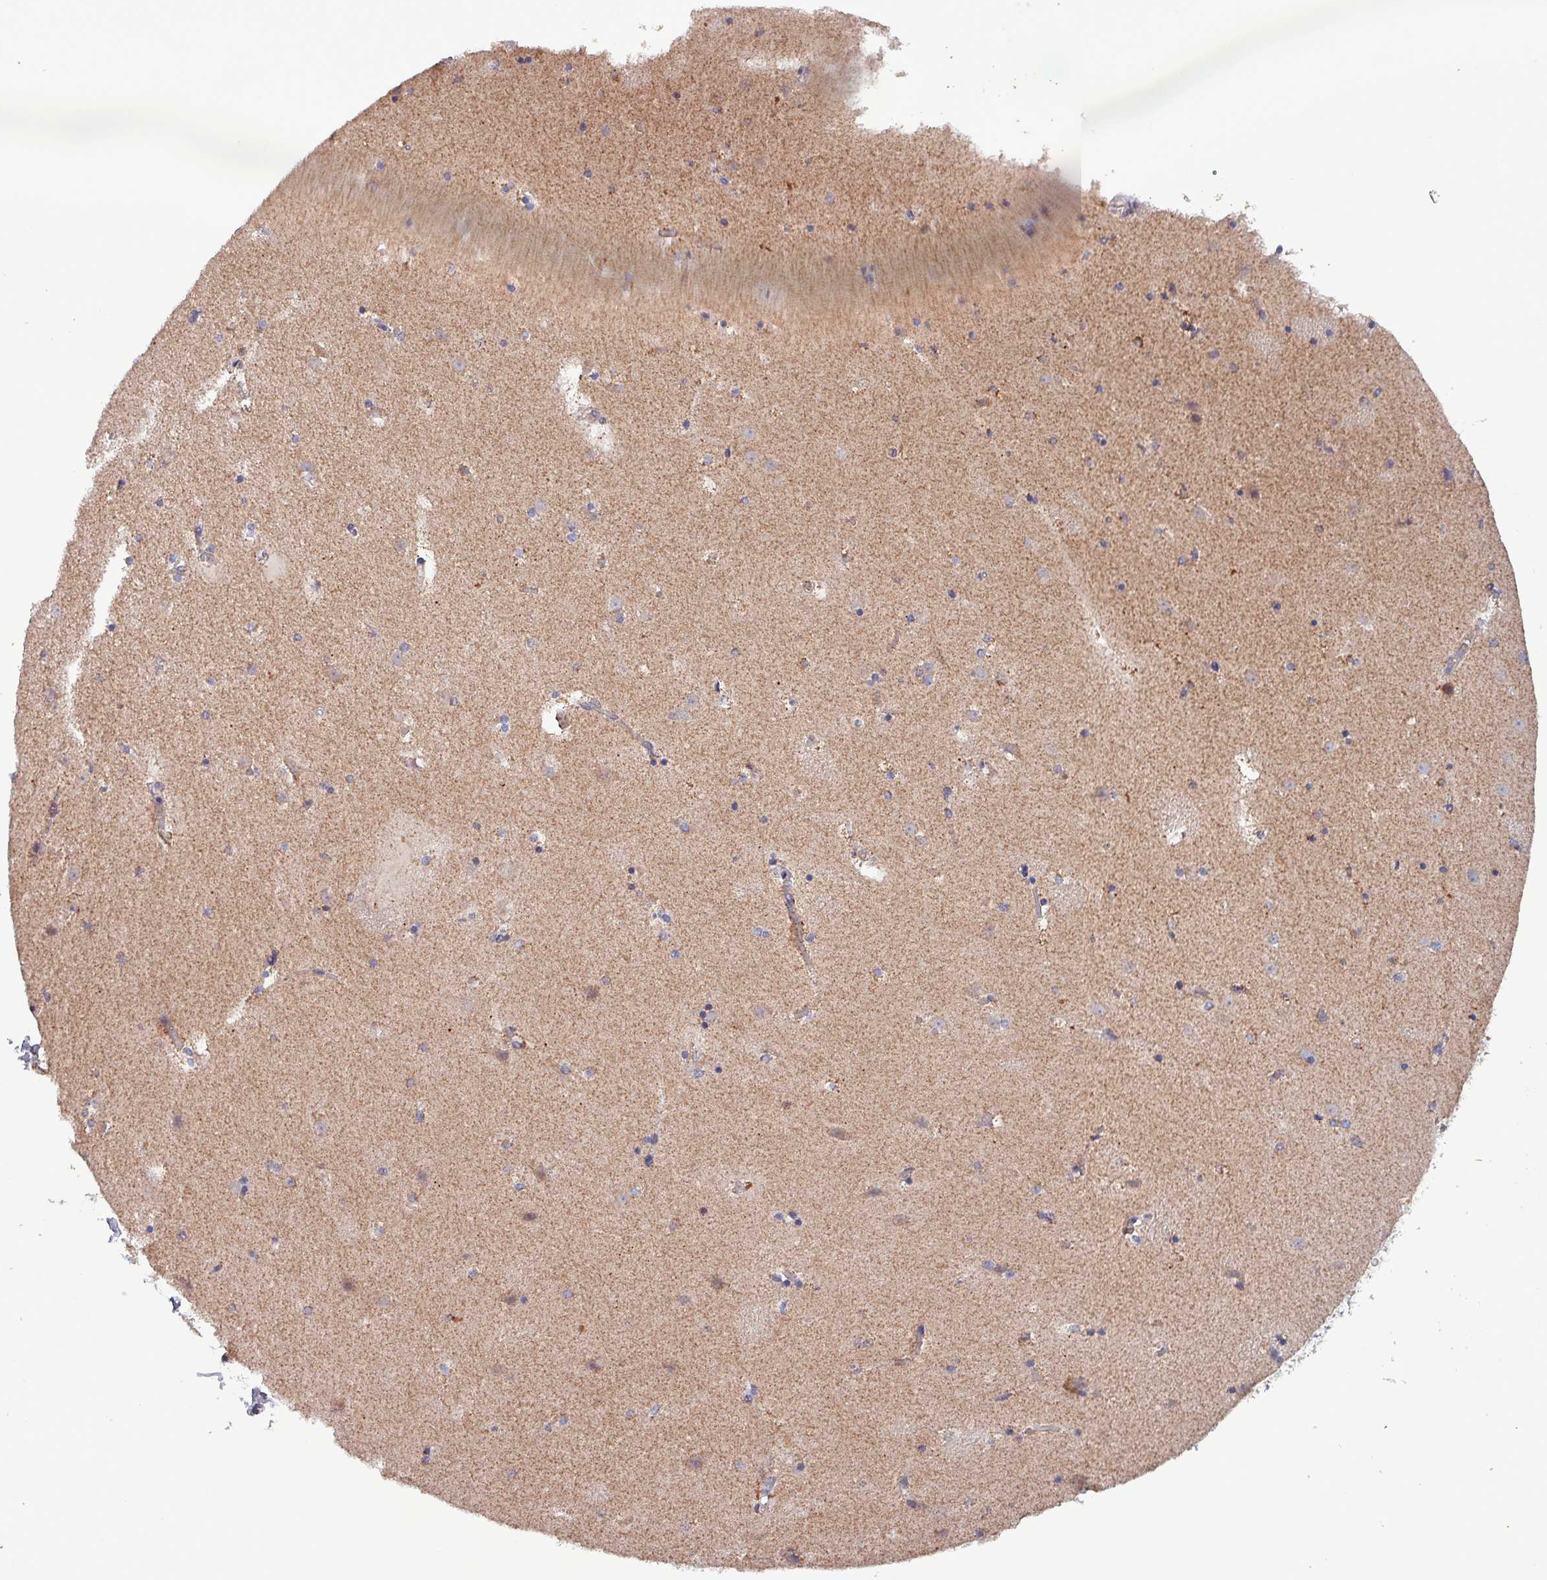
{"staining": {"intensity": "negative", "quantity": "none", "location": "none"}, "tissue": "caudate", "cell_type": "Glial cells", "image_type": "normal", "snomed": [{"axis": "morphology", "description": "Normal tissue, NOS"}, {"axis": "topography", "description": "Lateral ventricle wall"}], "caption": "High magnification brightfield microscopy of benign caudate stained with DAB (3,3'-diaminobenzidine) (brown) and counterstained with hematoxylin (blue): glial cells show no significant expression. Nuclei are stained in blue.", "gene": "ZNF322", "patient": {"sex": "male", "age": 45}}